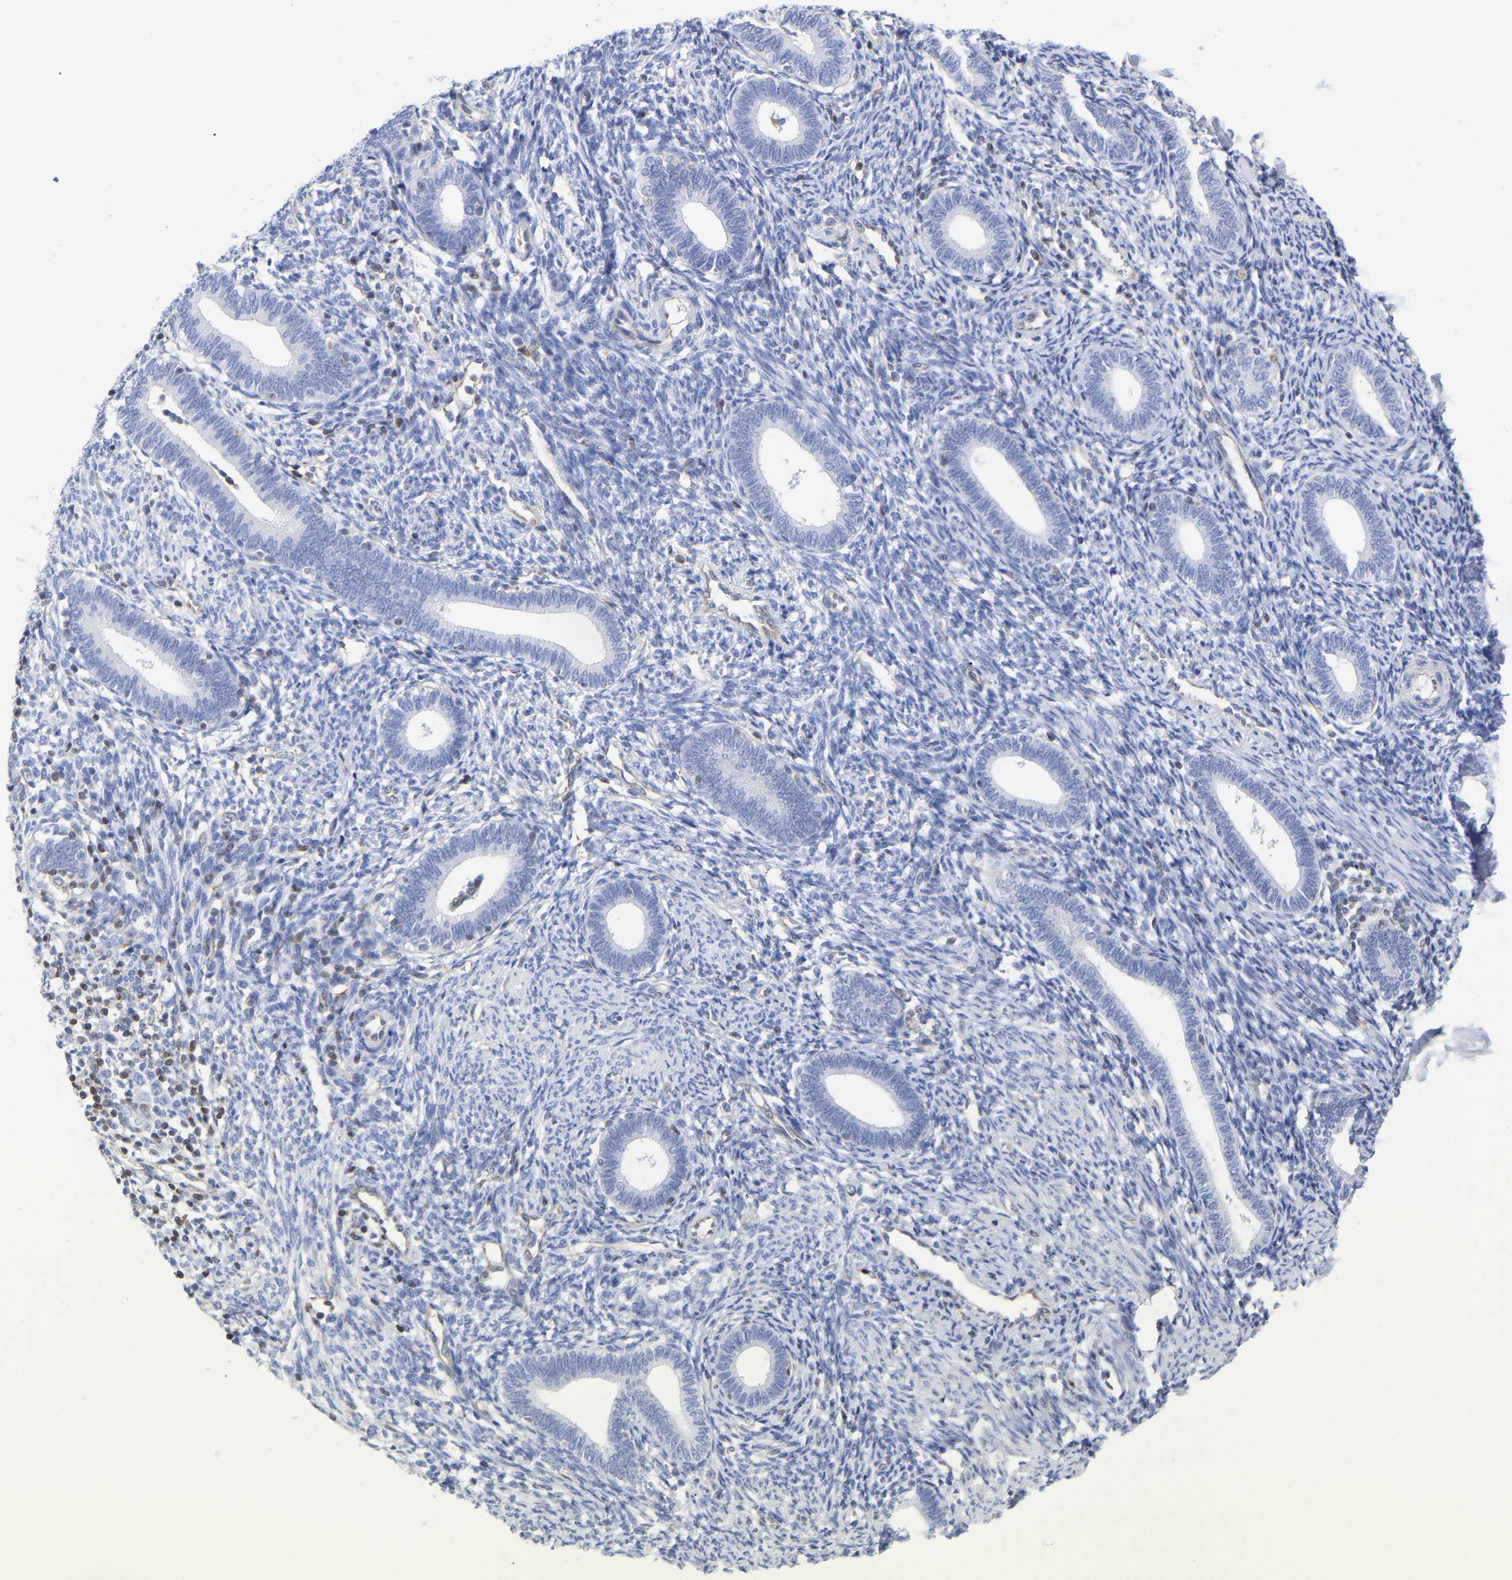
{"staining": {"intensity": "negative", "quantity": "none", "location": "none"}, "tissue": "endometrium", "cell_type": "Cells in endometrial stroma", "image_type": "normal", "snomed": [{"axis": "morphology", "description": "Normal tissue, NOS"}, {"axis": "topography", "description": "Endometrium"}], "caption": "Immunohistochemistry image of unremarkable endometrium: endometrium stained with DAB shows no significant protein positivity in cells in endometrial stroma.", "gene": "GIMAP4", "patient": {"sex": "female", "age": 41}}